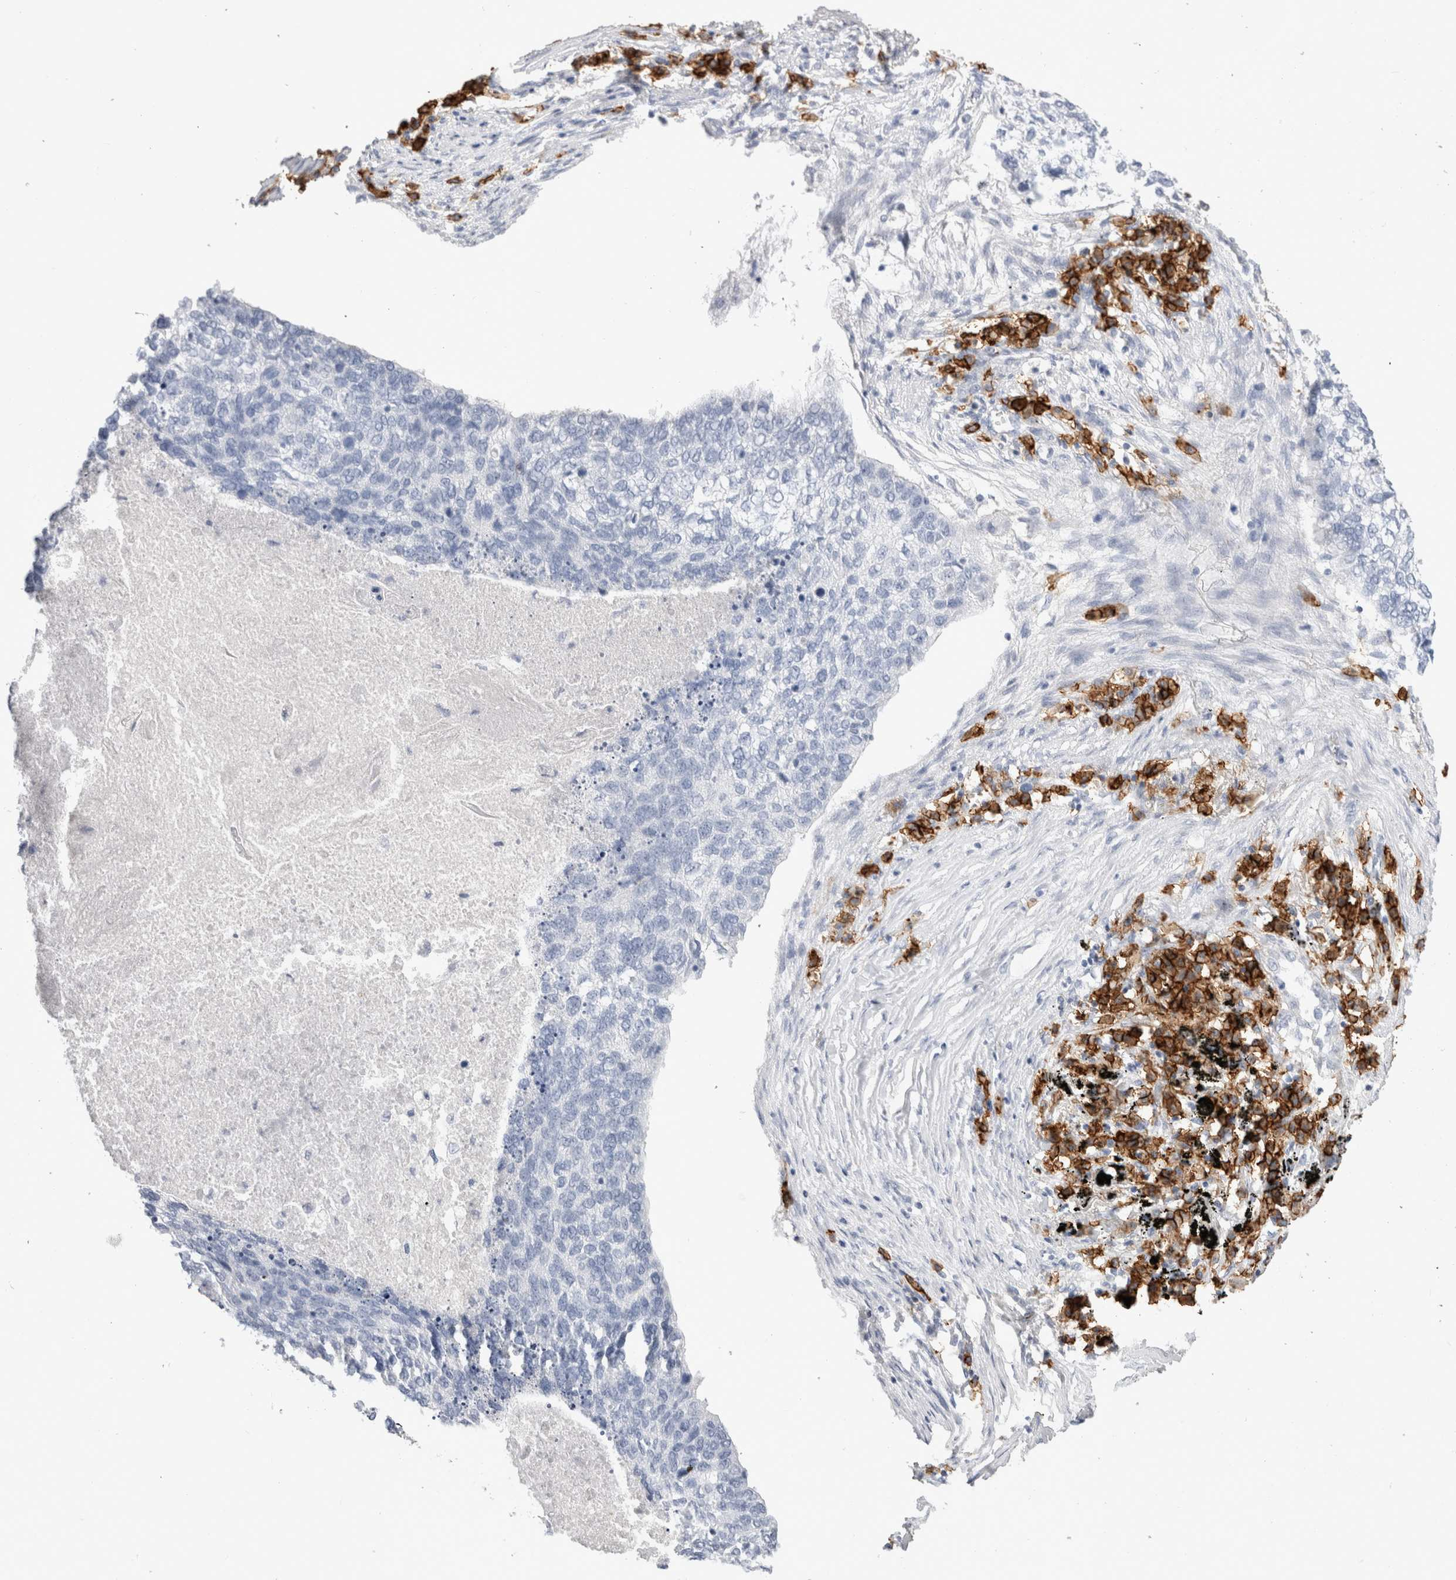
{"staining": {"intensity": "negative", "quantity": "none", "location": "none"}, "tissue": "lung cancer", "cell_type": "Tumor cells", "image_type": "cancer", "snomed": [{"axis": "morphology", "description": "Squamous cell carcinoma, NOS"}, {"axis": "topography", "description": "Lung"}], "caption": "IHC image of human lung cancer (squamous cell carcinoma) stained for a protein (brown), which exhibits no expression in tumor cells. (DAB (3,3'-diaminobenzidine) immunohistochemistry (IHC) with hematoxylin counter stain).", "gene": "CD38", "patient": {"sex": "female", "age": 63}}